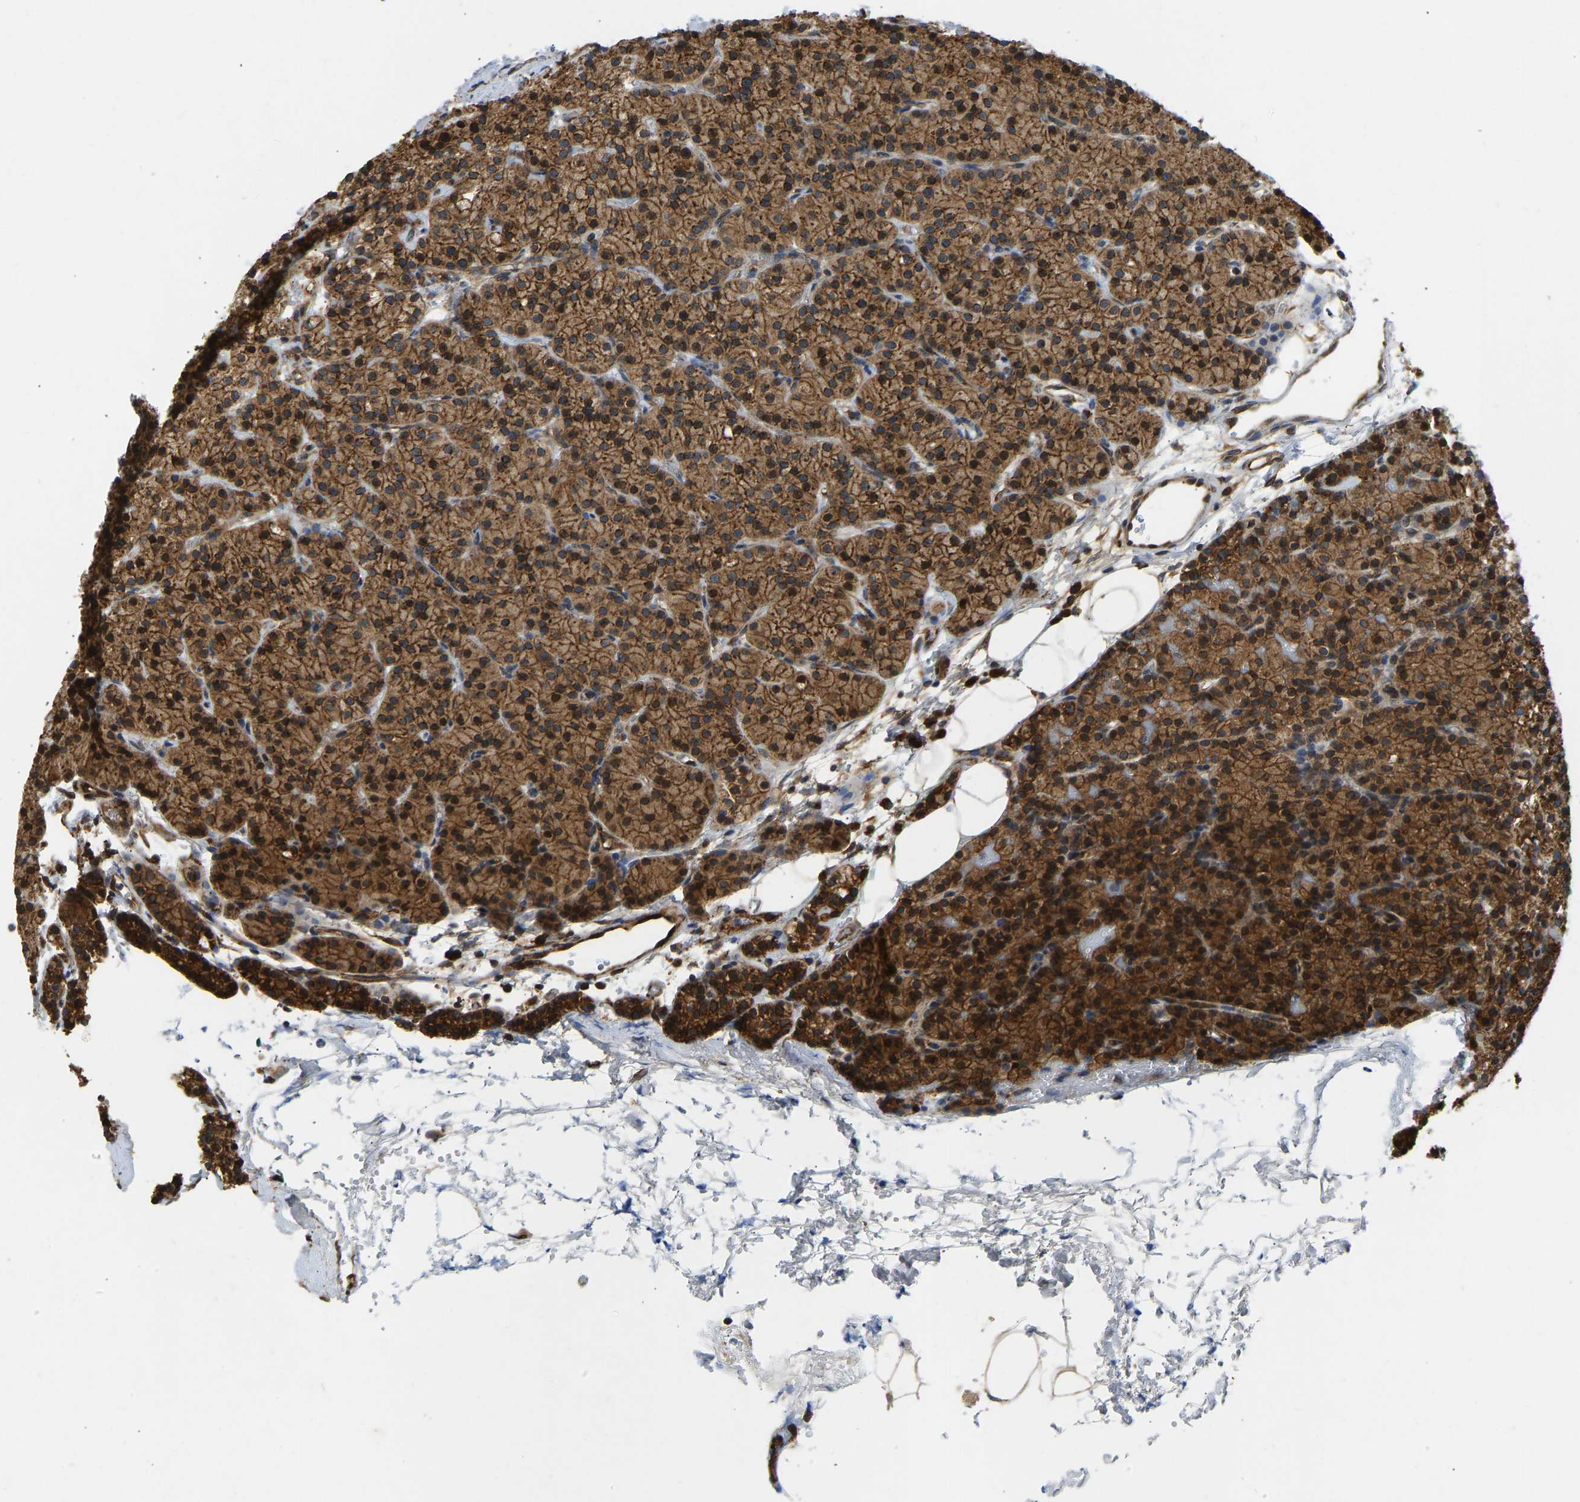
{"staining": {"intensity": "strong", "quantity": ">75%", "location": "cytoplasmic/membranous"}, "tissue": "parathyroid gland", "cell_type": "Glandular cells", "image_type": "normal", "snomed": [{"axis": "morphology", "description": "Normal tissue, NOS"}, {"axis": "morphology", "description": "Adenoma, NOS"}, {"axis": "topography", "description": "Parathyroid gland"}], "caption": "Immunohistochemistry micrograph of normal parathyroid gland stained for a protein (brown), which exhibits high levels of strong cytoplasmic/membranous expression in about >75% of glandular cells.", "gene": "RASGRF2", "patient": {"sex": "male", "age": 75}}